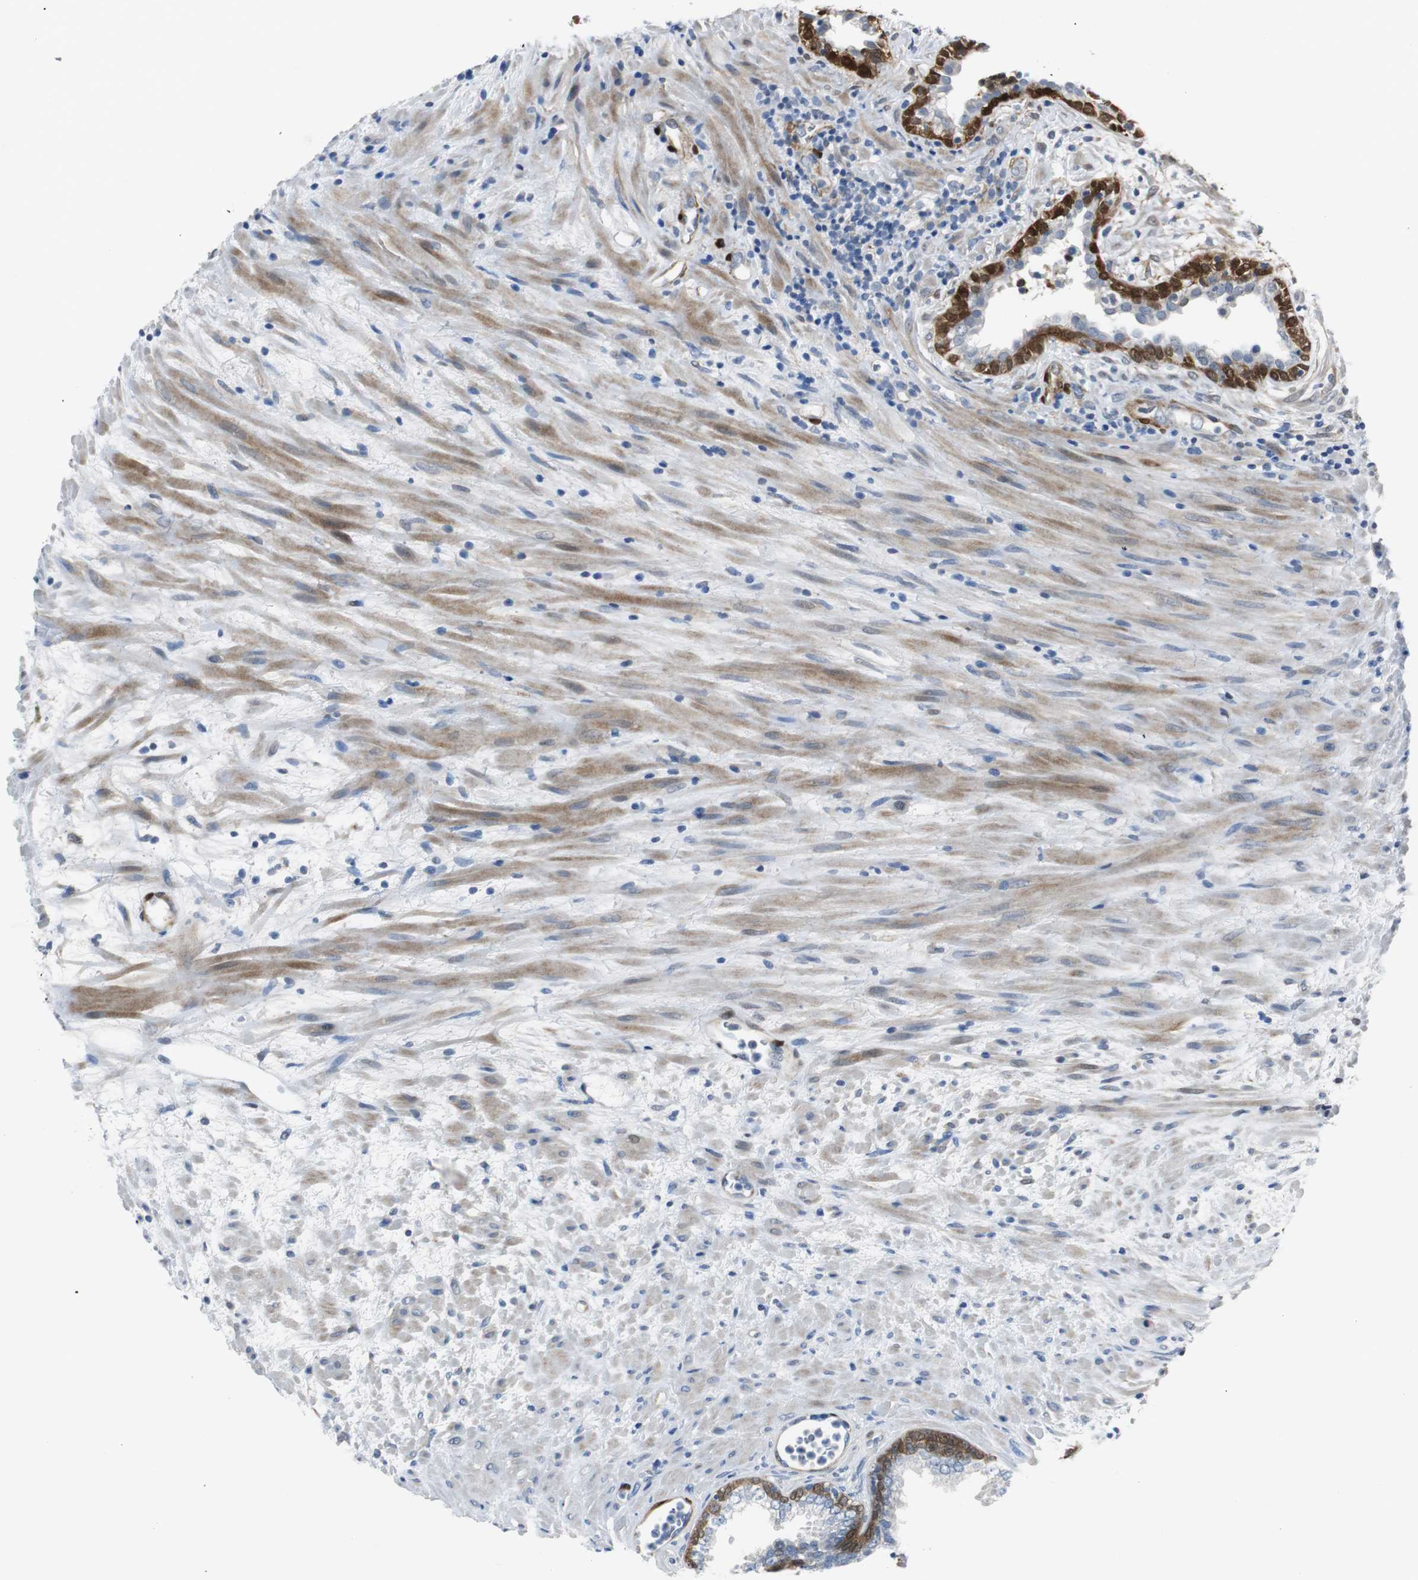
{"staining": {"intensity": "strong", "quantity": "<25%", "location": "cytoplasmic/membranous,nuclear"}, "tissue": "prostate", "cell_type": "Glandular cells", "image_type": "normal", "snomed": [{"axis": "morphology", "description": "Normal tissue, NOS"}, {"axis": "topography", "description": "Prostate"}], "caption": "Protein expression analysis of unremarkable human prostate reveals strong cytoplasmic/membranous,nuclear staining in approximately <25% of glandular cells. Using DAB (3,3'-diaminobenzidine) (brown) and hematoxylin (blue) stains, captured at high magnification using brightfield microscopy.", "gene": "FHL2", "patient": {"sex": "male", "age": 76}}